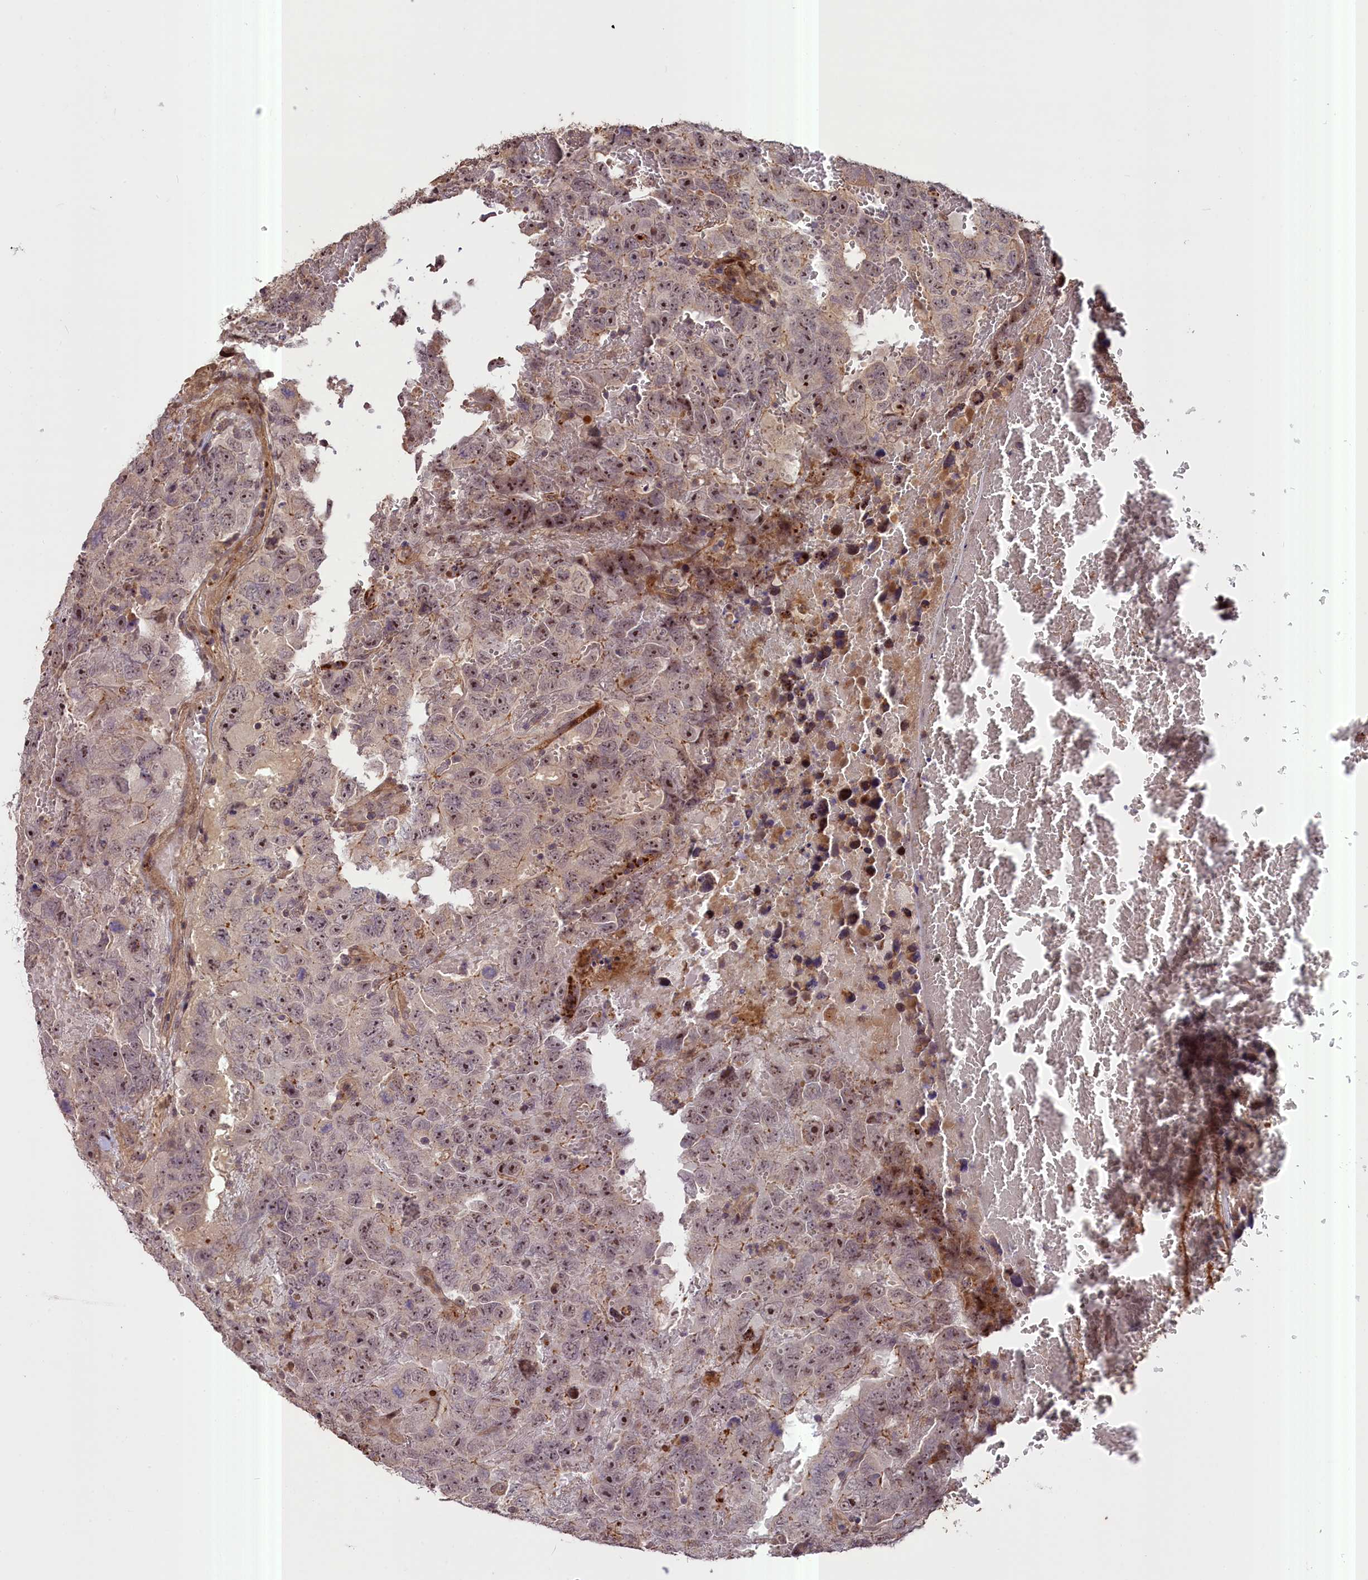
{"staining": {"intensity": "moderate", "quantity": "25%-75%", "location": "nuclear"}, "tissue": "testis cancer", "cell_type": "Tumor cells", "image_type": "cancer", "snomed": [{"axis": "morphology", "description": "Carcinoma, Embryonal, NOS"}, {"axis": "topography", "description": "Testis"}], "caption": "Protein staining of testis embryonal carcinoma tissue displays moderate nuclear positivity in approximately 25%-75% of tumor cells. (DAB (3,3'-diaminobenzidine) = brown stain, brightfield microscopy at high magnification).", "gene": "FUZ", "patient": {"sex": "male", "age": 45}}